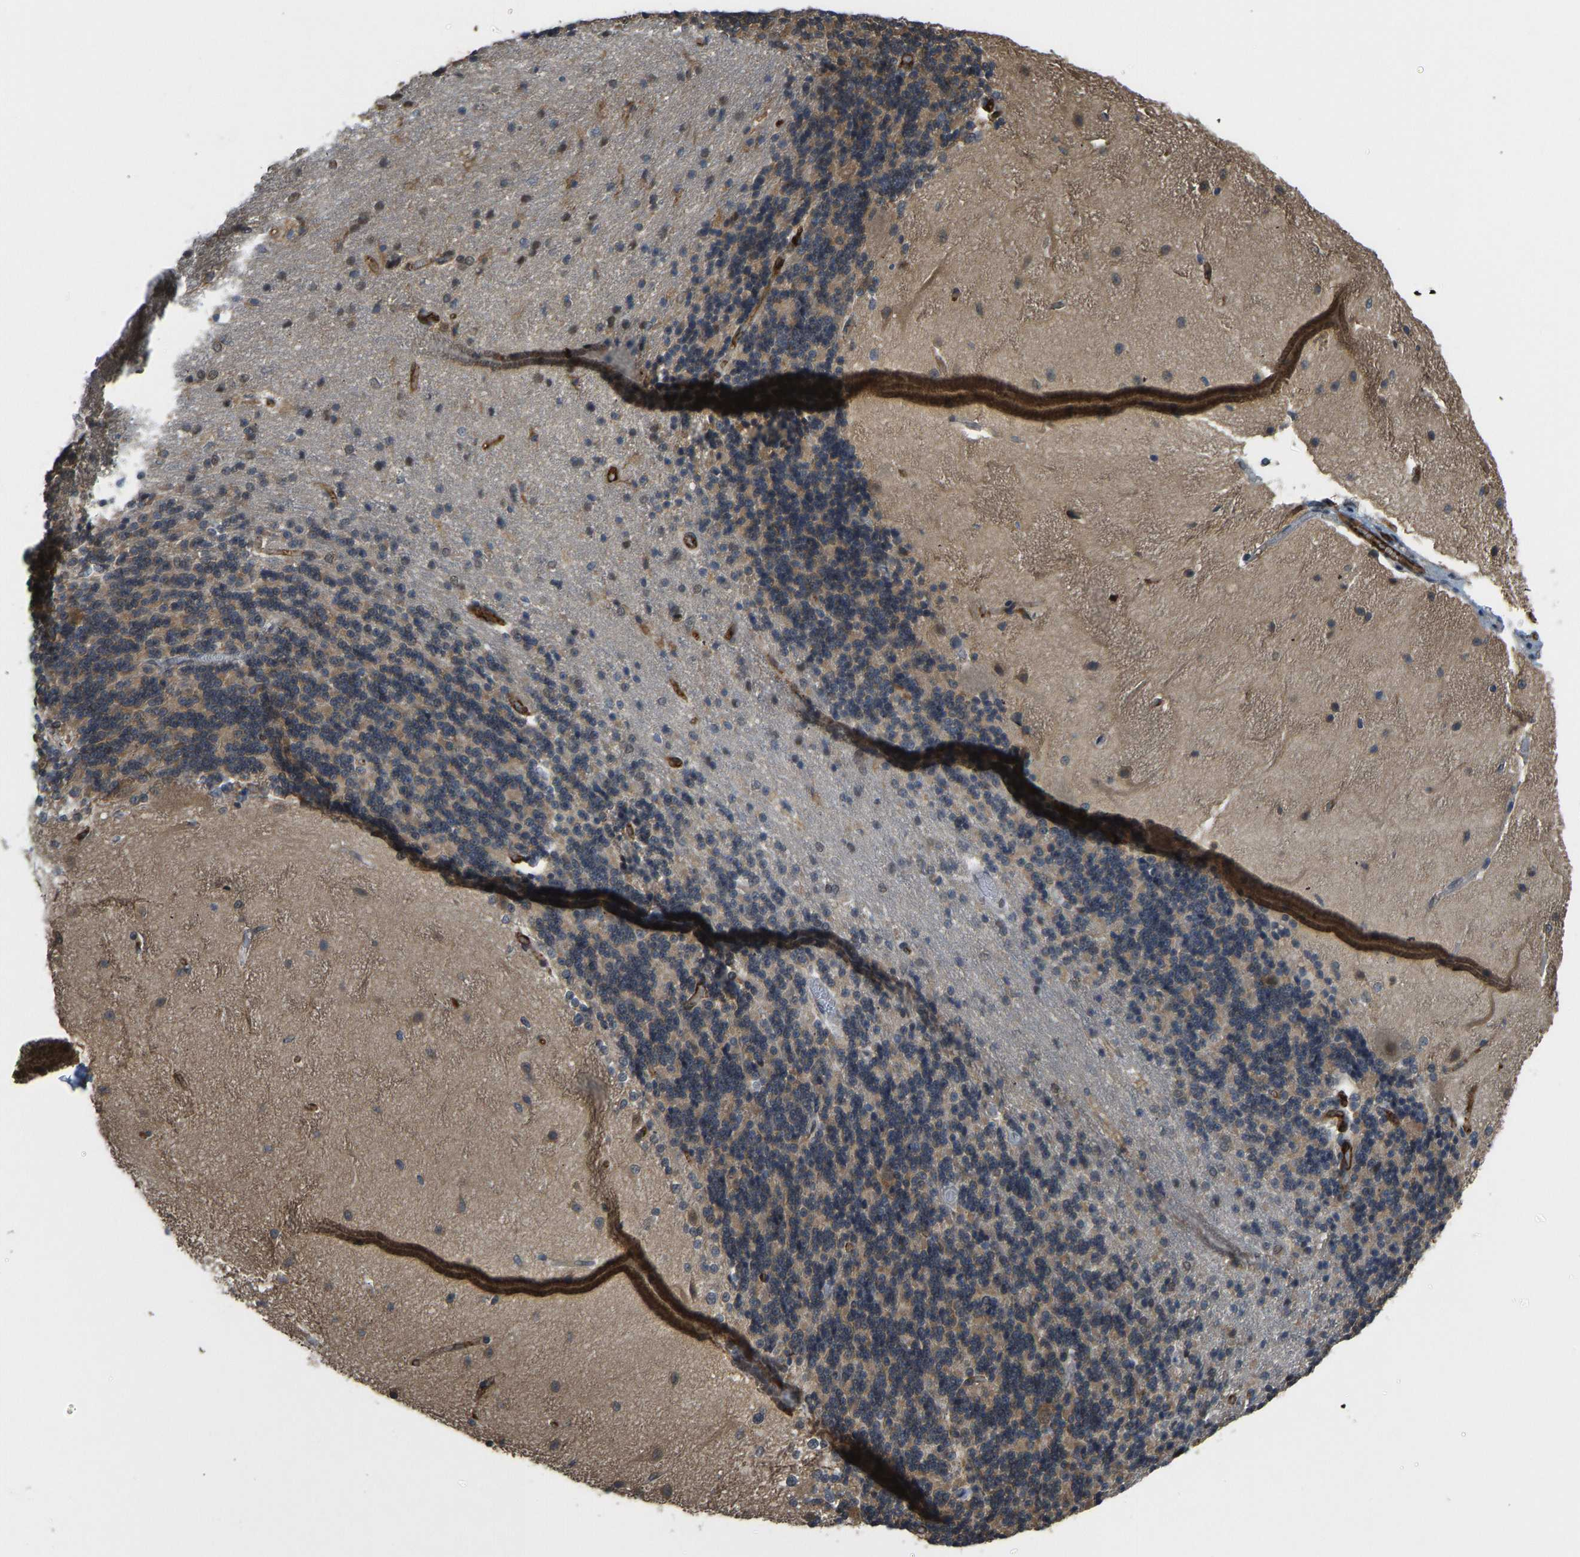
{"staining": {"intensity": "moderate", "quantity": ">75%", "location": "cytoplasmic/membranous"}, "tissue": "cerebellum", "cell_type": "Cells in granular layer", "image_type": "normal", "snomed": [{"axis": "morphology", "description": "Normal tissue, NOS"}, {"axis": "topography", "description": "Cerebellum"}], "caption": "Cells in granular layer display moderate cytoplasmic/membranous staining in about >75% of cells in benign cerebellum.", "gene": "CCT8", "patient": {"sex": "female", "age": 54}}